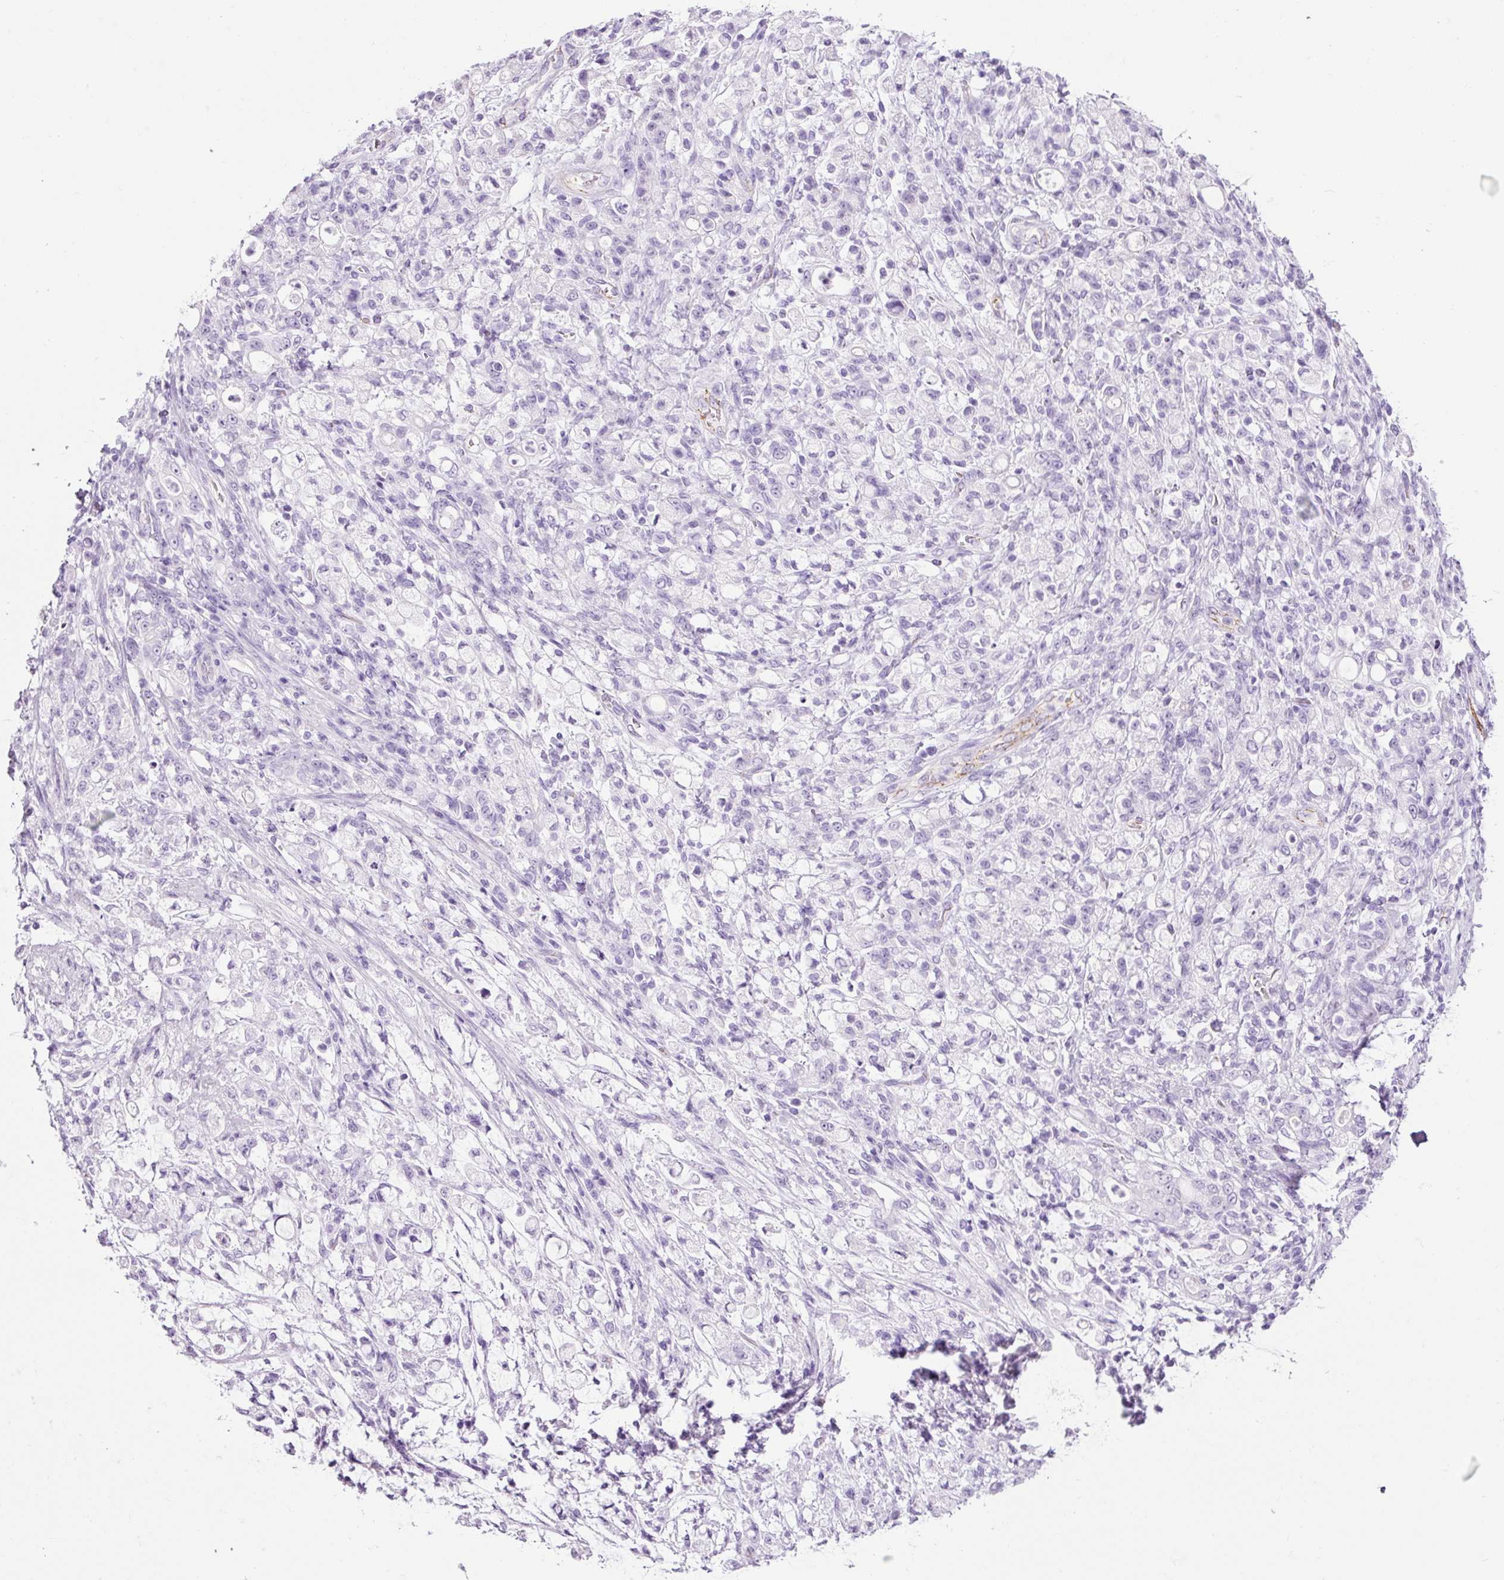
{"staining": {"intensity": "negative", "quantity": "none", "location": "none"}, "tissue": "stomach cancer", "cell_type": "Tumor cells", "image_type": "cancer", "snomed": [{"axis": "morphology", "description": "Adenocarcinoma, NOS"}, {"axis": "topography", "description": "Stomach"}], "caption": "Tumor cells are negative for protein expression in human stomach cancer (adenocarcinoma).", "gene": "ADSS1", "patient": {"sex": "female", "age": 60}}